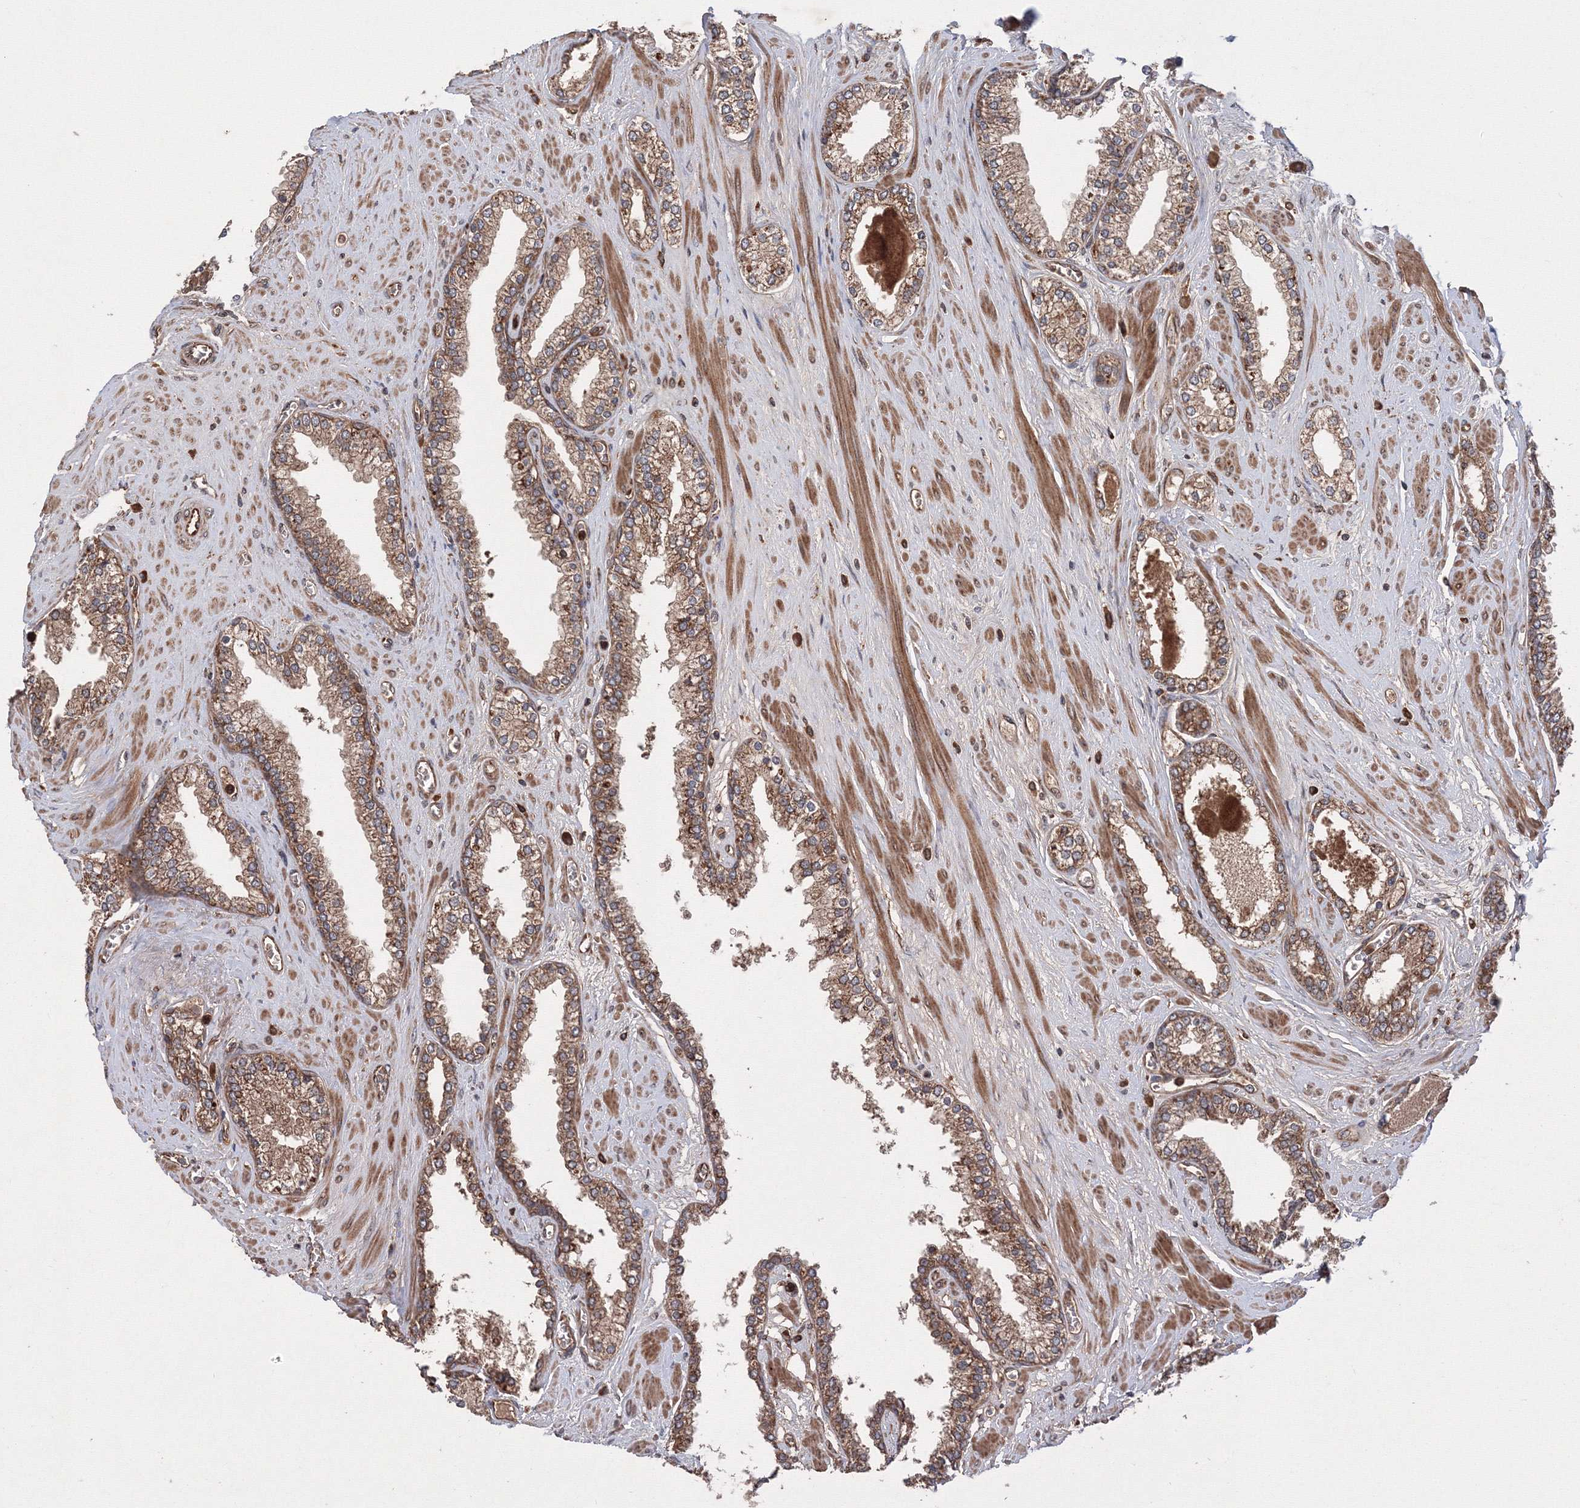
{"staining": {"intensity": "moderate", "quantity": ">75%", "location": "cytoplasmic/membranous"}, "tissue": "prostate cancer", "cell_type": "Tumor cells", "image_type": "cancer", "snomed": [{"axis": "morphology", "description": "Adenocarcinoma, Low grade"}, {"axis": "topography", "description": "Prostate"}], "caption": "Human prostate cancer stained with a protein marker displays moderate staining in tumor cells.", "gene": "ATG3", "patient": {"sex": "male", "age": 62}}